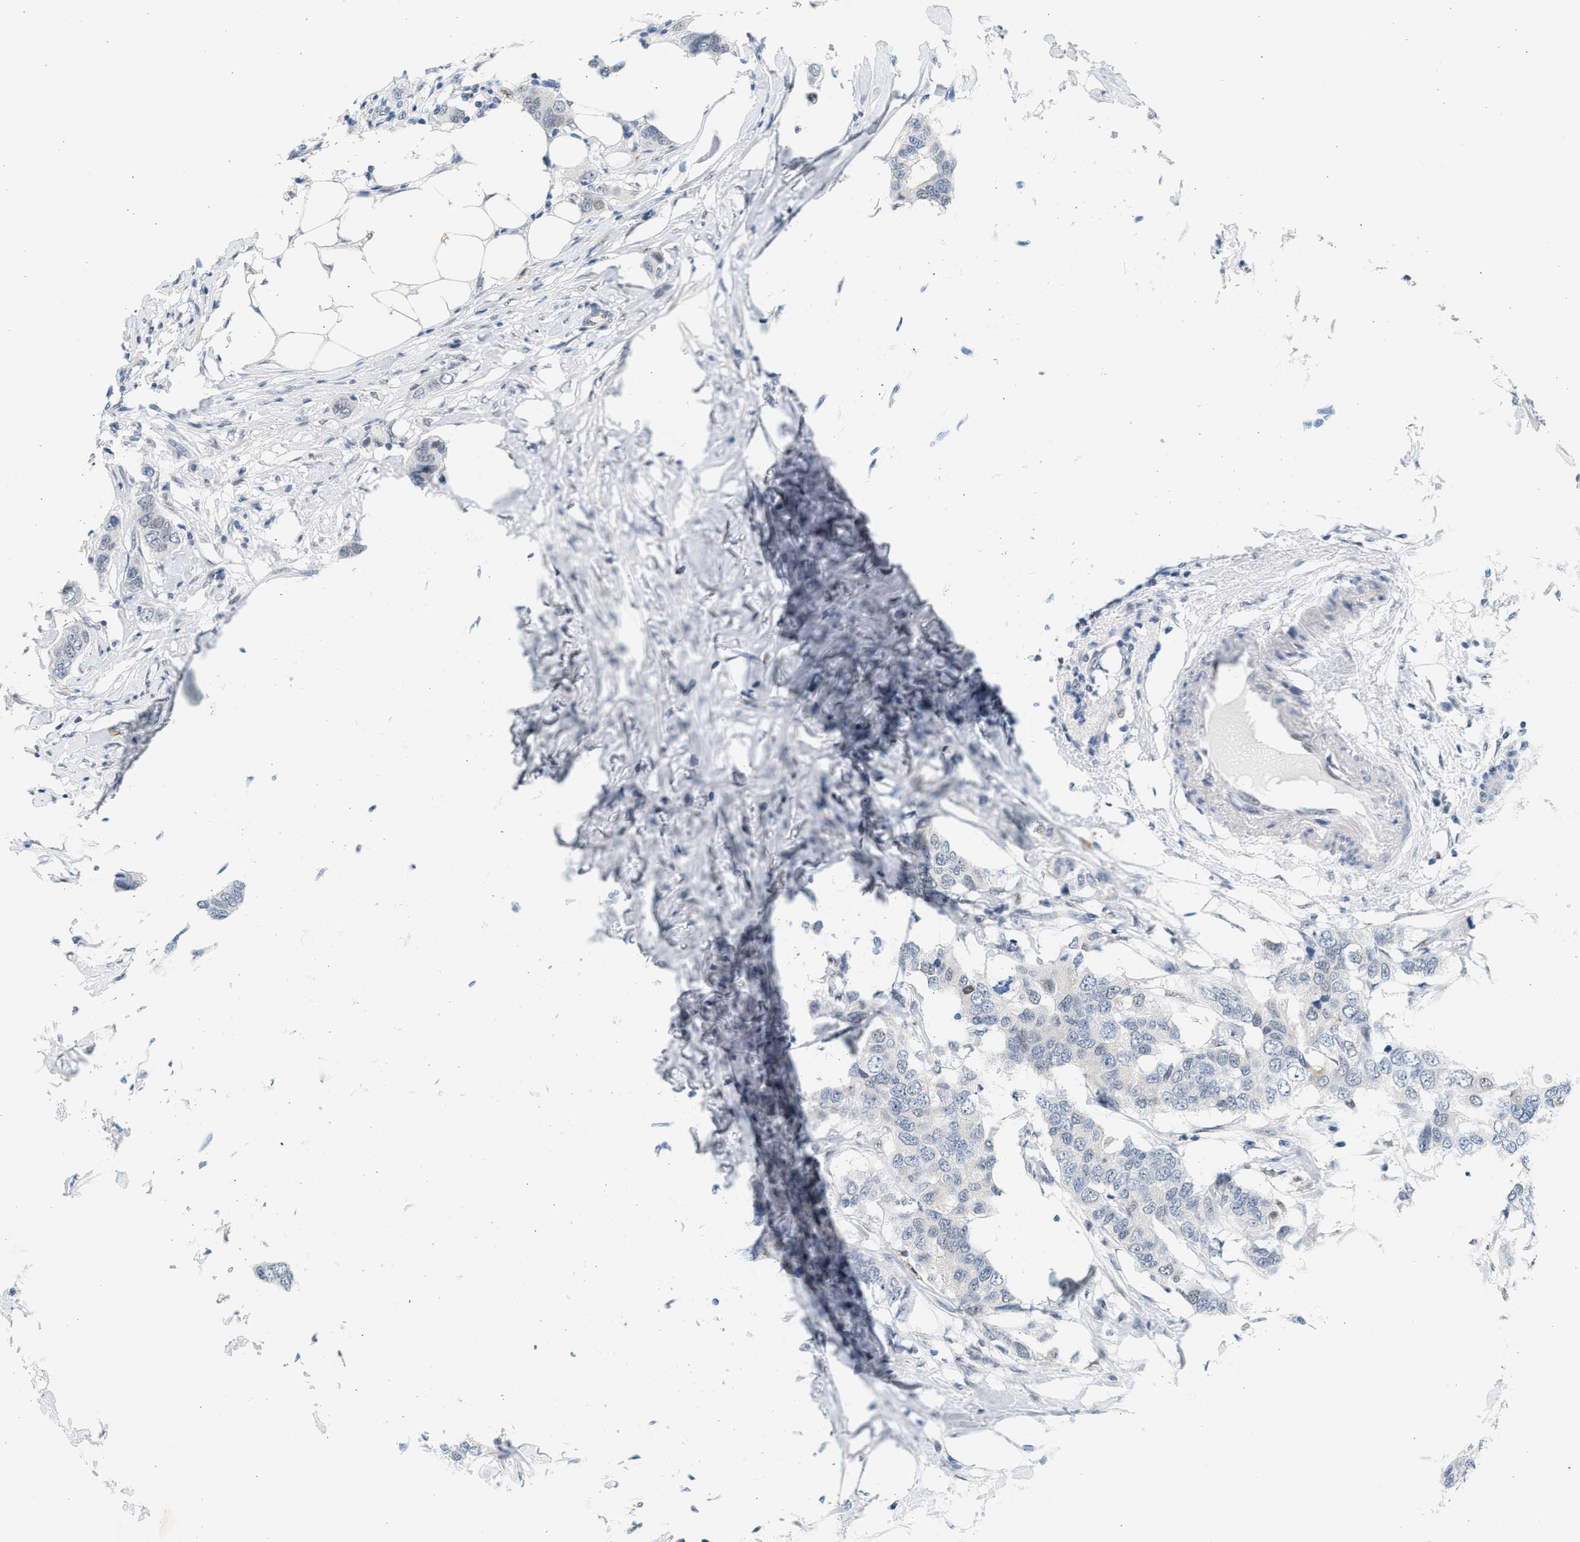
{"staining": {"intensity": "weak", "quantity": "<25%", "location": "nuclear"}, "tissue": "breast cancer", "cell_type": "Tumor cells", "image_type": "cancer", "snomed": [{"axis": "morphology", "description": "Duct carcinoma"}, {"axis": "topography", "description": "Breast"}], "caption": "The micrograph reveals no significant positivity in tumor cells of breast intraductal carcinoma.", "gene": "HIPK1", "patient": {"sex": "female", "age": 50}}